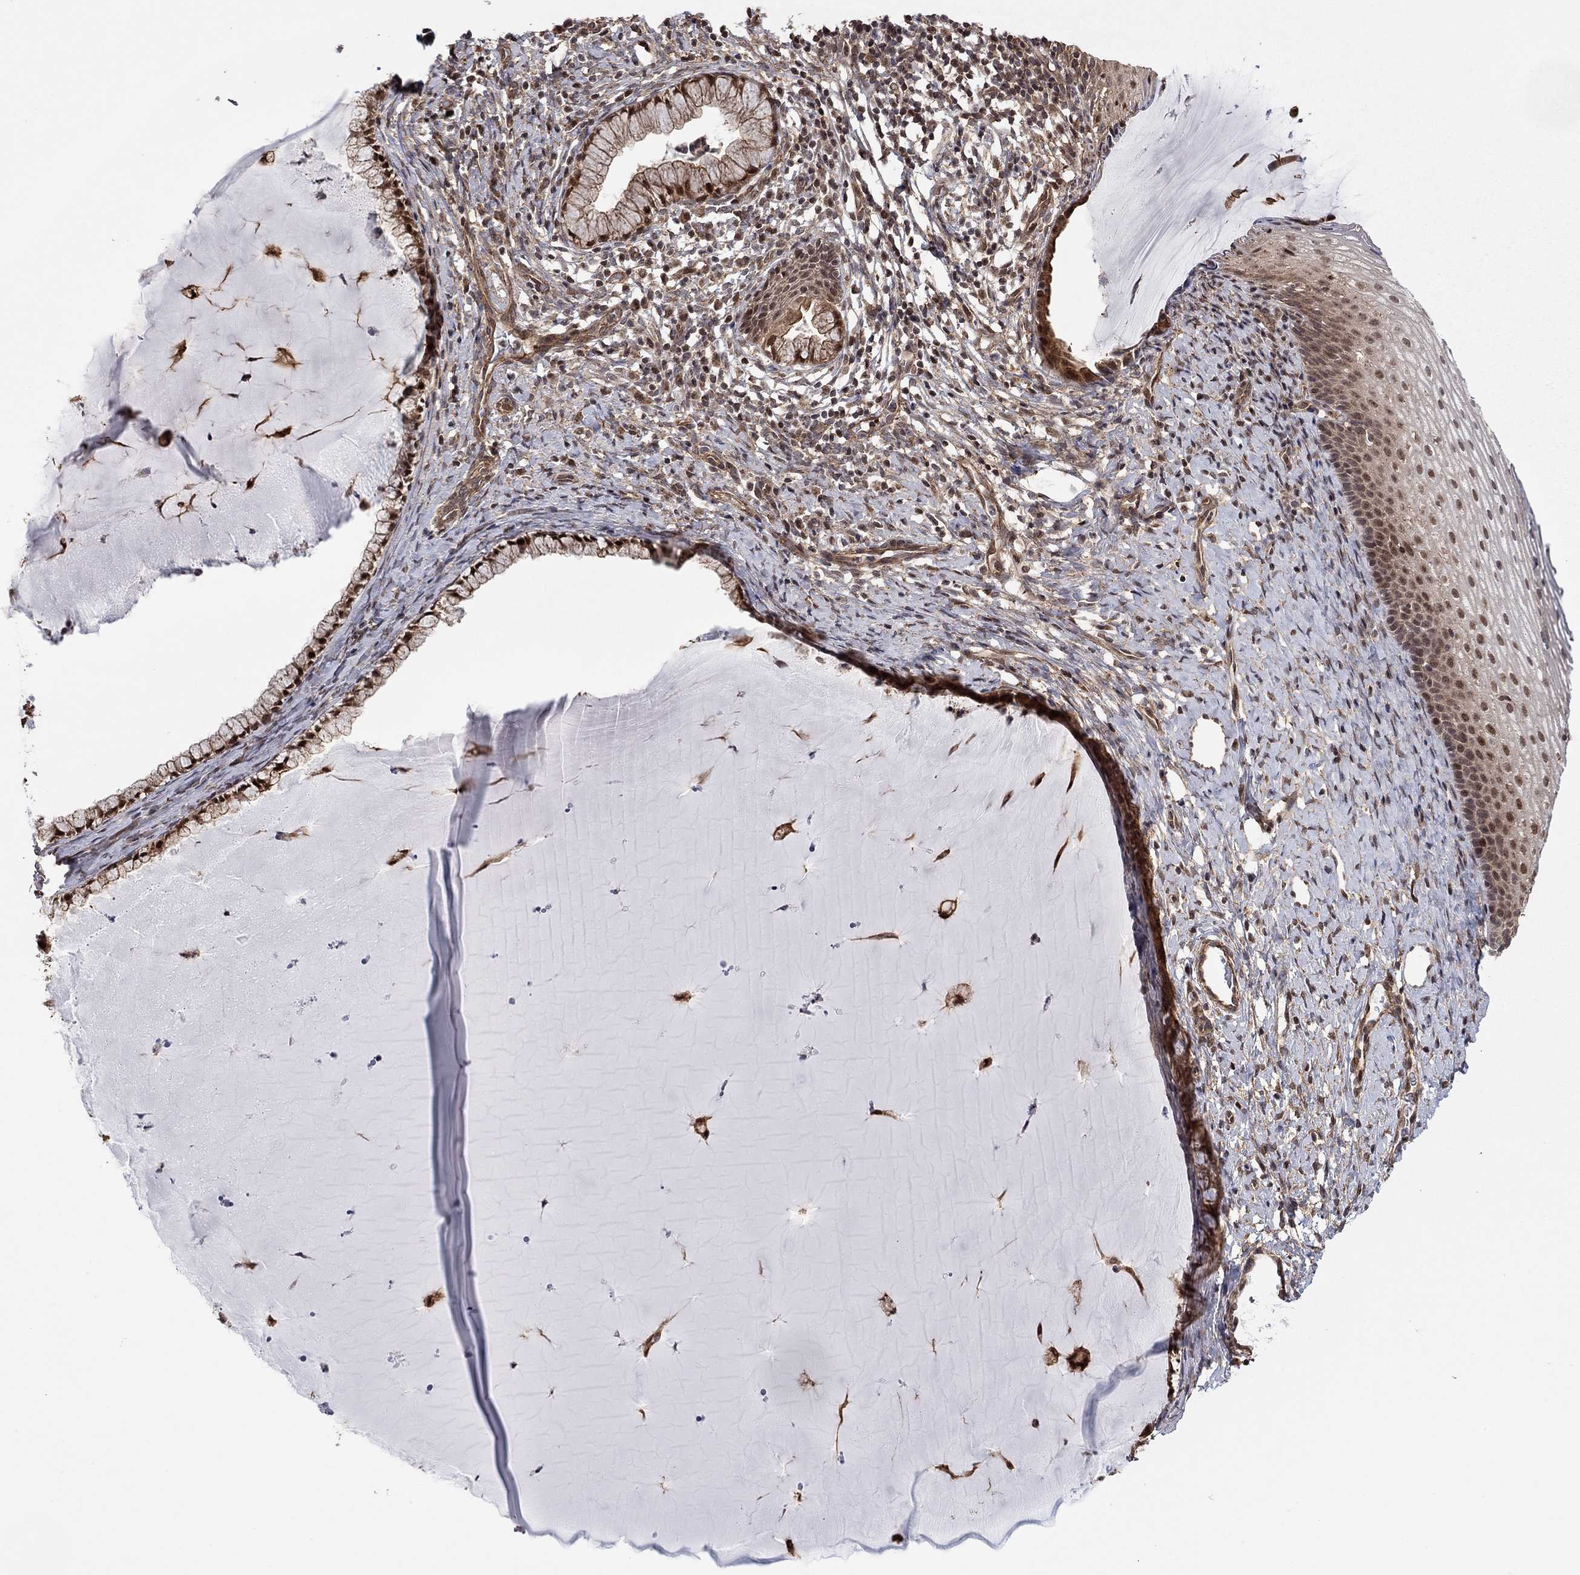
{"staining": {"intensity": "moderate", "quantity": "25%-75%", "location": "nuclear"}, "tissue": "cervix", "cell_type": "Glandular cells", "image_type": "normal", "snomed": [{"axis": "morphology", "description": "Normal tissue, NOS"}, {"axis": "topography", "description": "Cervix"}], "caption": "A micrograph of cervix stained for a protein displays moderate nuclear brown staining in glandular cells. The staining was performed using DAB (3,3'-diaminobenzidine) to visualize the protein expression in brown, while the nuclei were stained in blue with hematoxylin (Magnification: 20x).", "gene": "TDP1", "patient": {"sex": "female", "age": 39}}